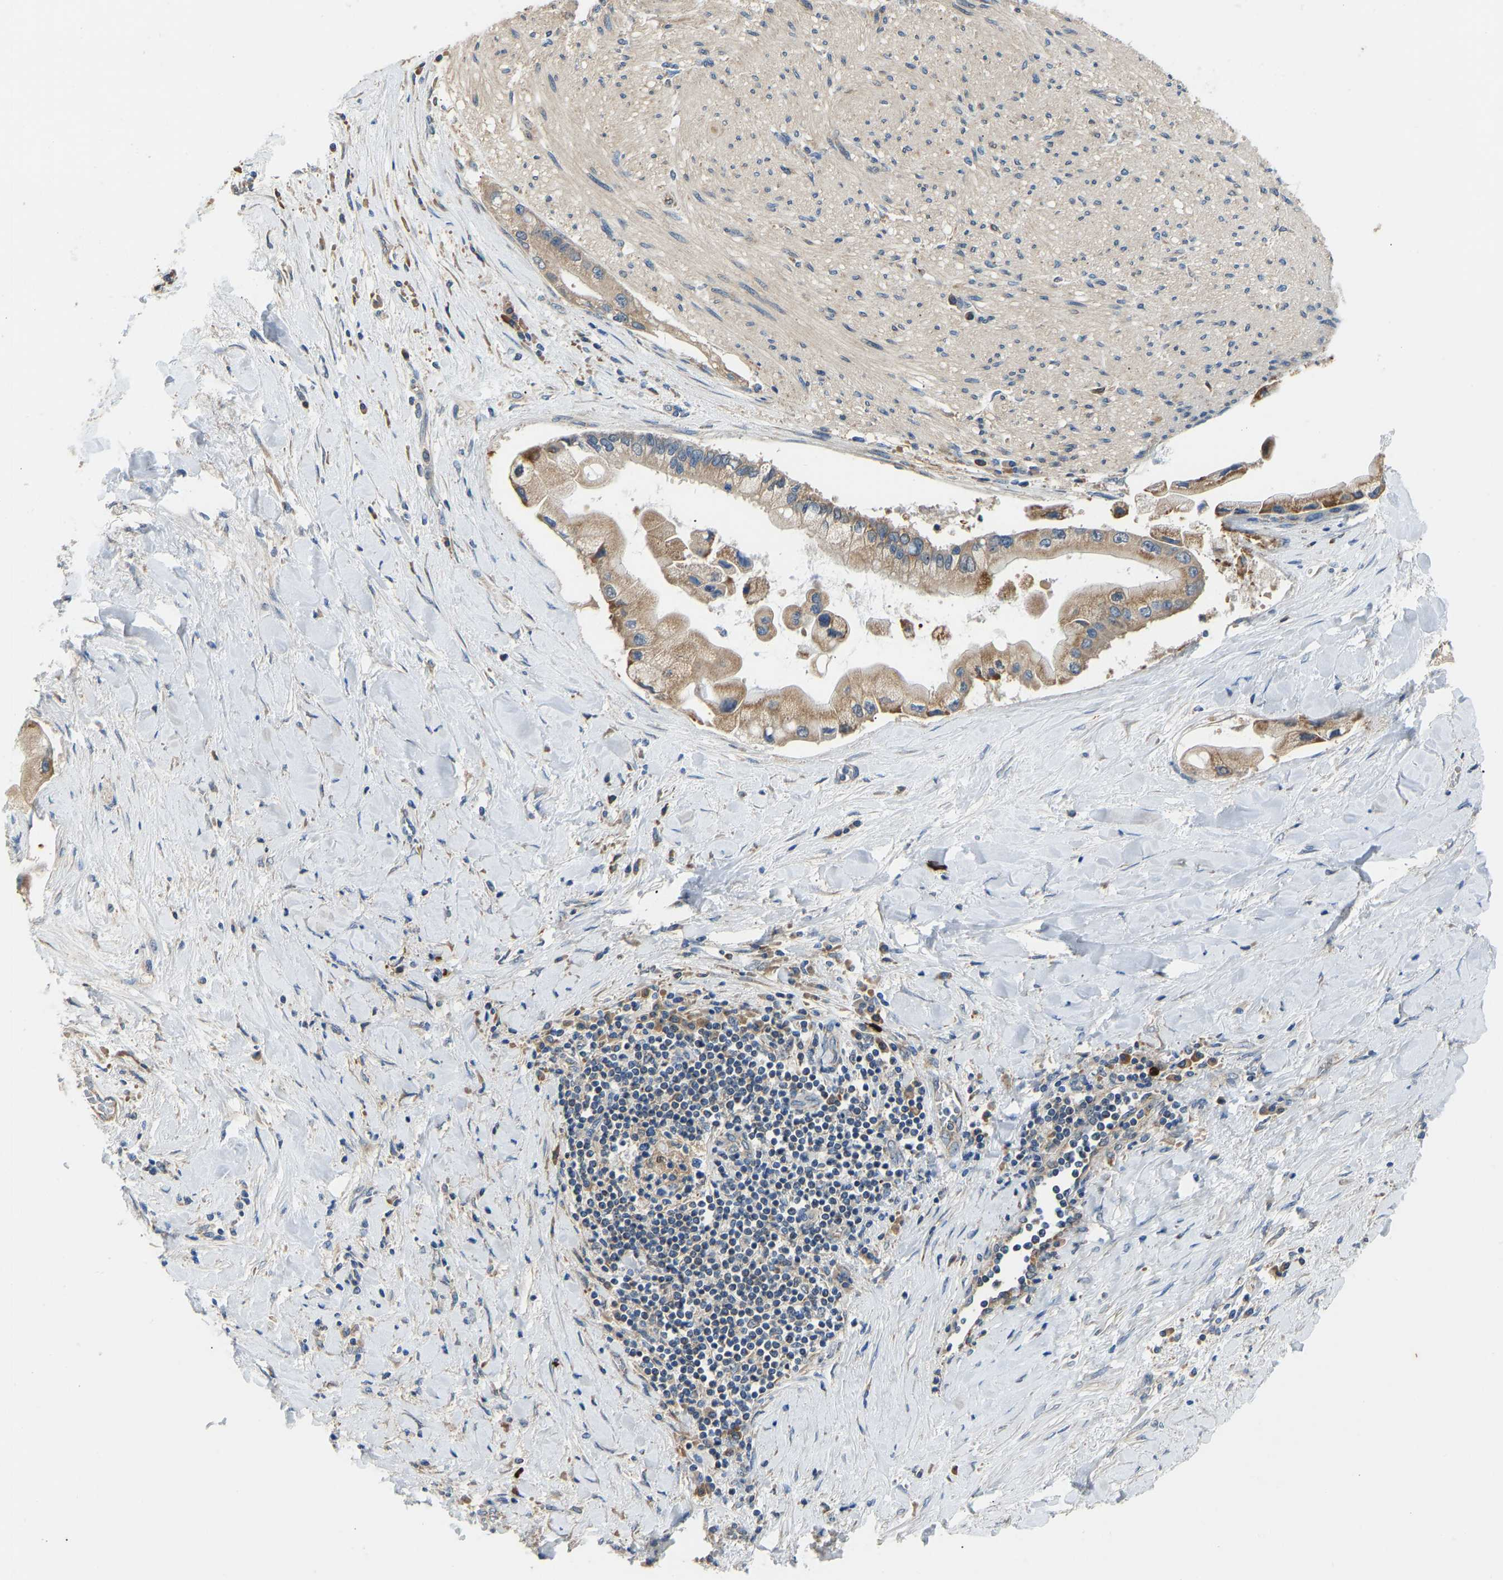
{"staining": {"intensity": "weak", "quantity": ">75%", "location": "cytoplasmic/membranous"}, "tissue": "liver cancer", "cell_type": "Tumor cells", "image_type": "cancer", "snomed": [{"axis": "morphology", "description": "Cholangiocarcinoma"}, {"axis": "topography", "description": "Liver"}], "caption": "Immunohistochemical staining of liver cancer (cholangiocarcinoma) reveals weak cytoplasmic/membranous protein positivity in approximately >75% of tumor cells. (Stains: DAB (3,3'-diaminobenzidine) in brown, nuclei in blue, Microscopy: brightfield microscopy at high magnification).", "gene": "RBP1", "patient": {"sex": "male", "age": 50}}